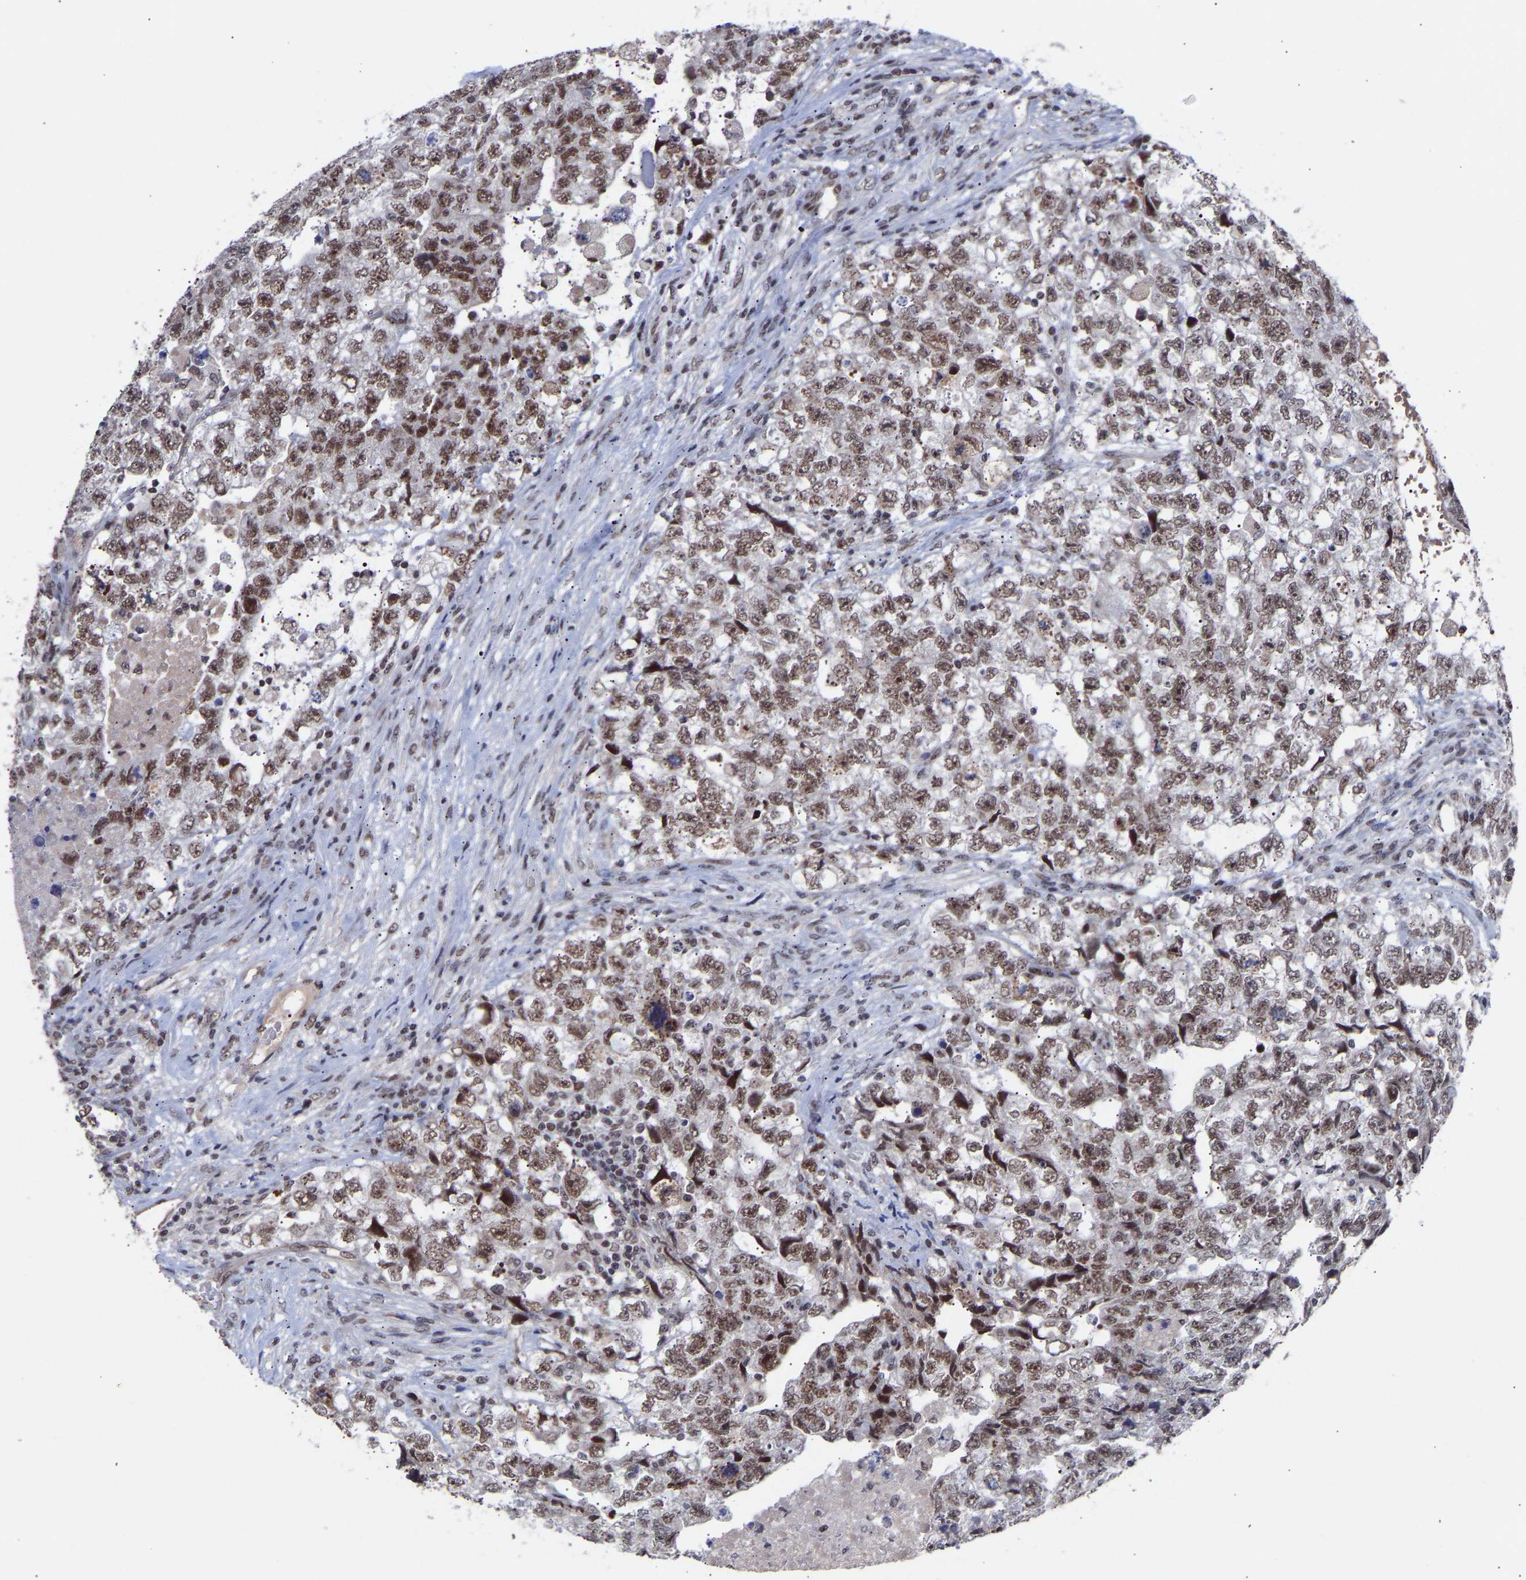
{"staining": {"intensity": "moderate", "quantity": ">75%", "location": "nuclear"}, "tissue": "testis cancer", "cell_type": "Tumor cells", "image_type": "cancer", "snomed": [{"axis": "morphology", "description": "Carcinoma, Embryonal, NOS"}, {"axis": "topography", "description": "Testis"}], "caption": "Immunohistochemical staining of human testis embryonal carcinoma demonstrates medium levels of moderate nuclear positivity in about >75% of tumor cells.", "gene": "RBM15", "patient": {"sex": "male", "age": 36}}